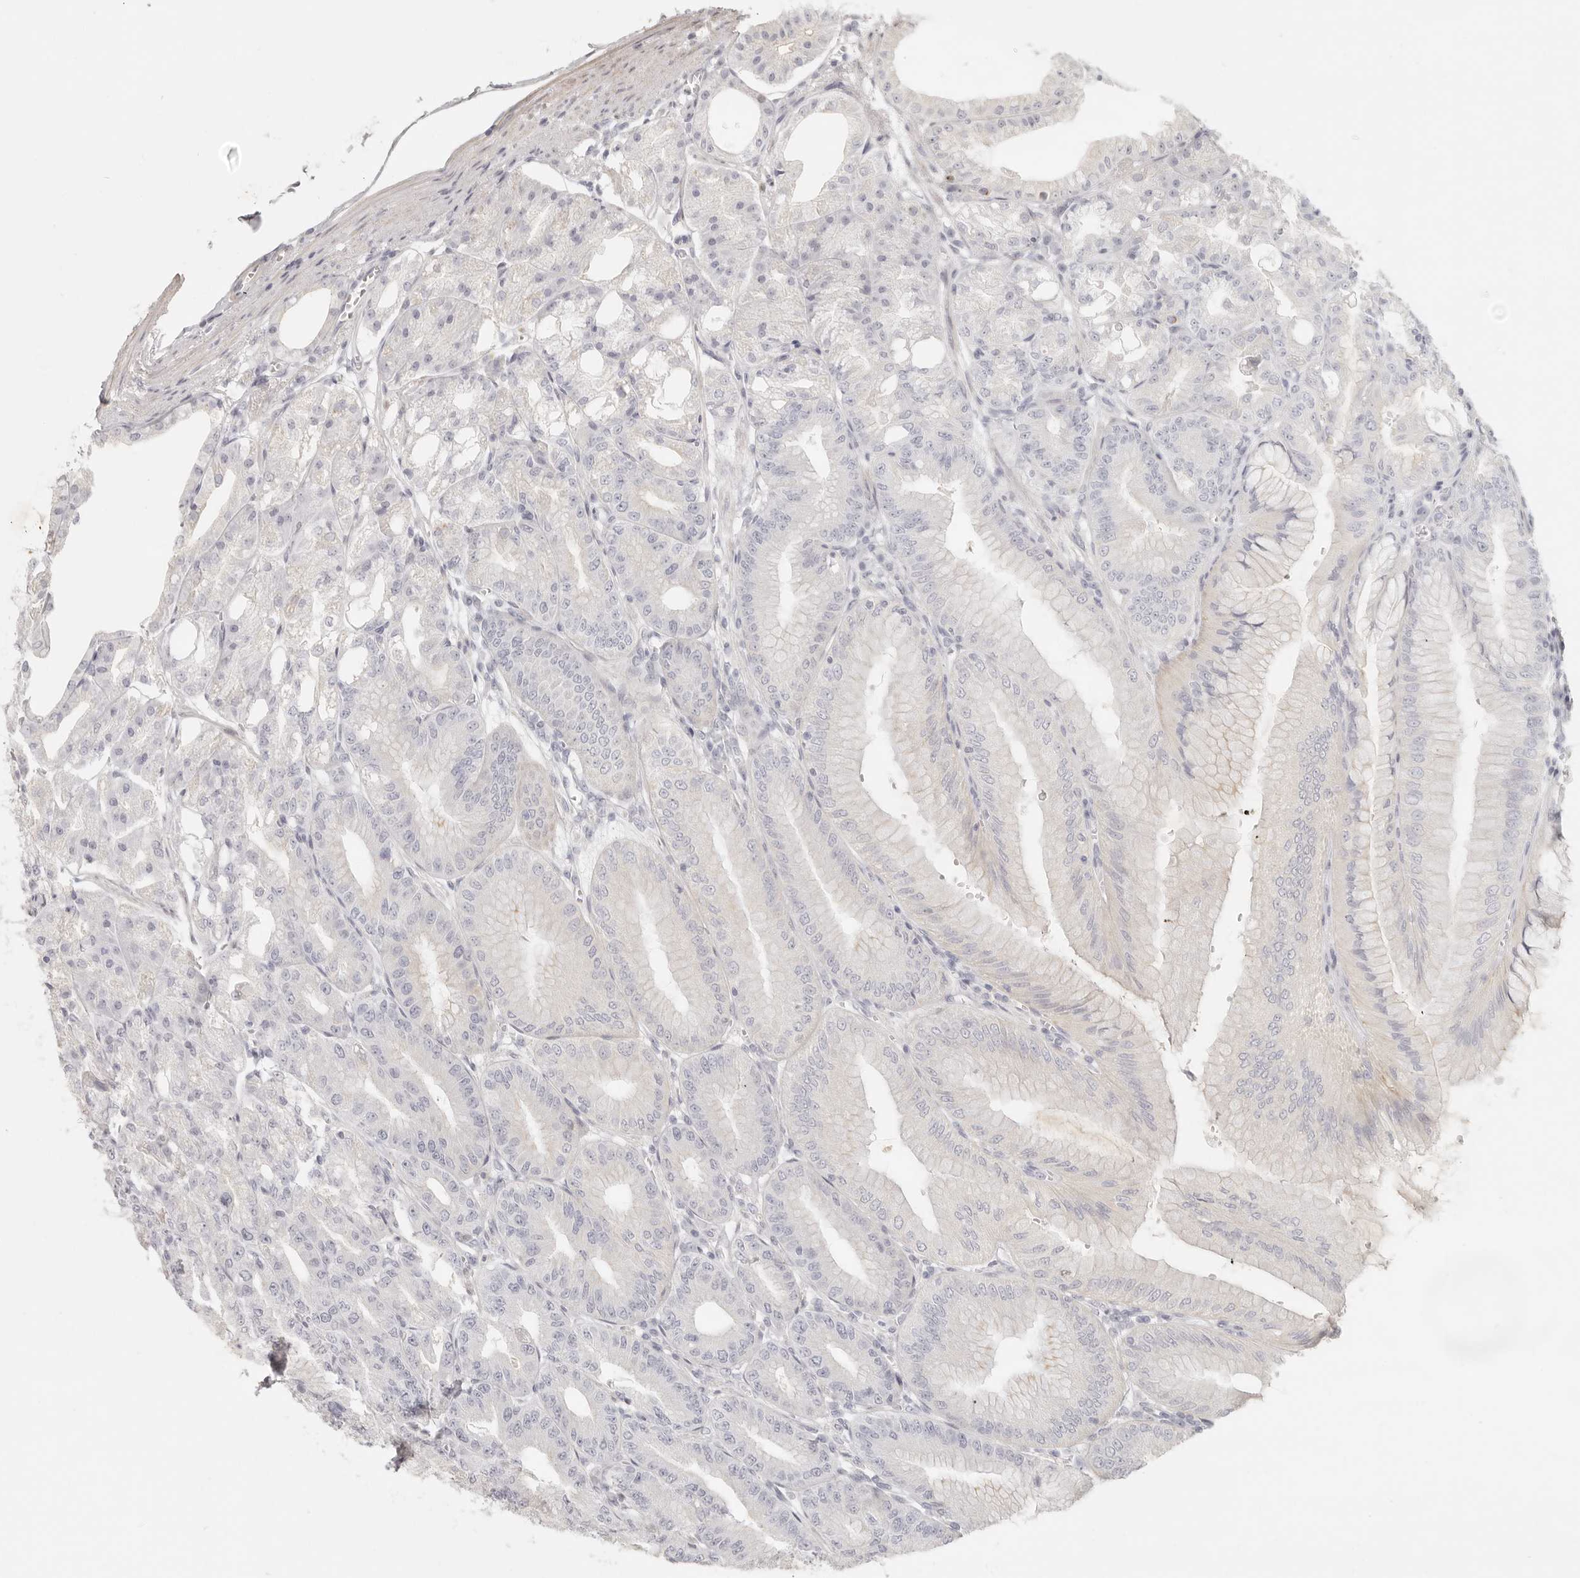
{"staining": {"intensity": "negative", "quantity": "none", "location": "none"}, "tissue": "stomach", "cell_type": "Glandular cells", "image_type": "normal", "snomed": [{"axis": "morphology", "description": "Normal tissue, NOS"}, {"axis": "topography", "description": "Stomach, lower"}], "caption": "DAB (3,3'-diaminobenzidine) immunohistochemical staining of normal human stomach demonstrates no significant positivity in glandular cells. Brightfield microscopy of immunohistochemistry stained with DAB (brown) and hematoxylin (blue), captured at high magnification.", "gene": "RXFP1", "patient": {"sex": "male", "age": 71}}